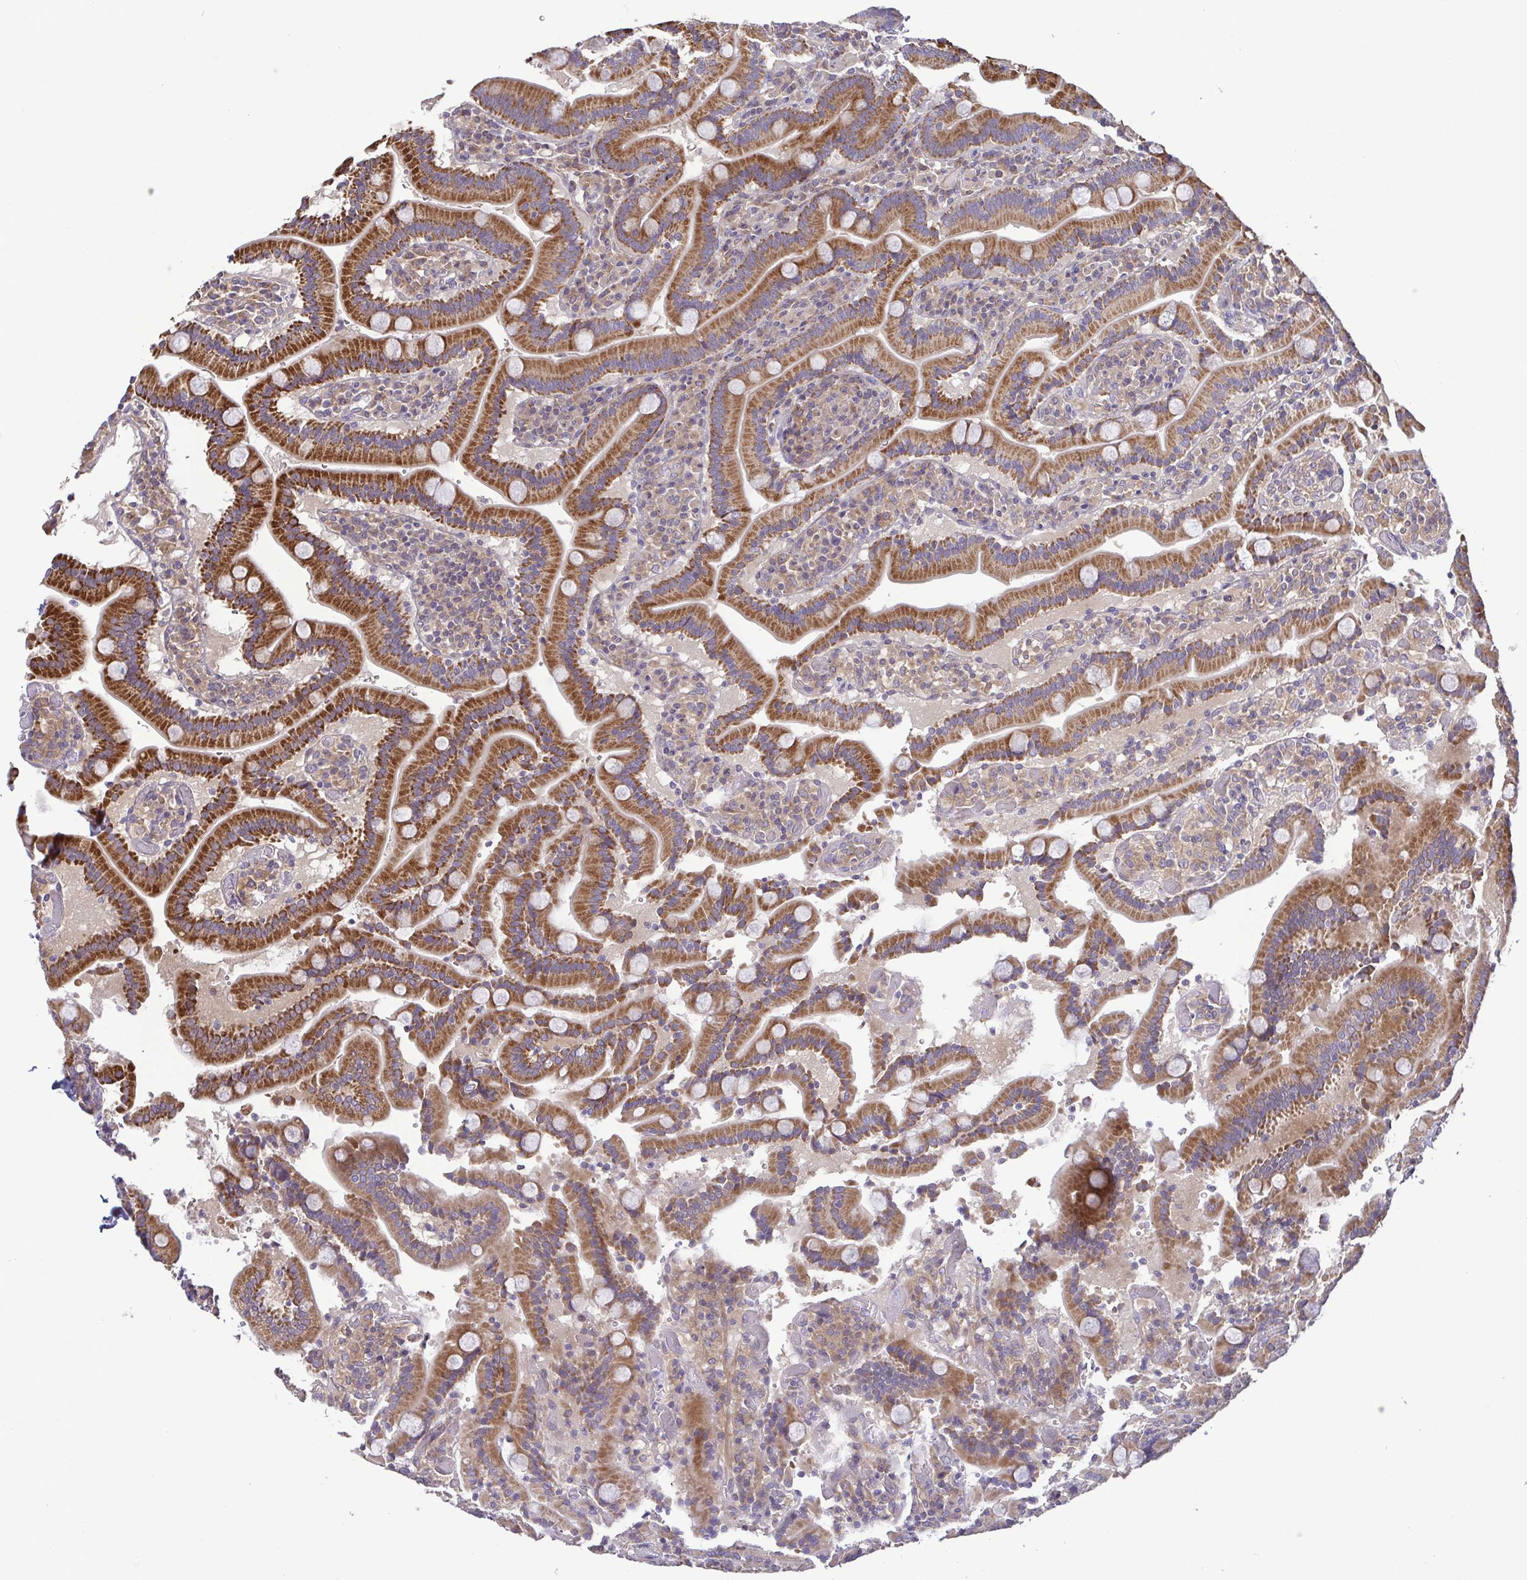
{"staining": {"intensity": "moderate", "quantity": ">75%", "location": "cytoplasmic/membranous"}, "tissue": "duodenum", "cell_type": "Glandular cells", "image_type": "normal", "snomed": [{"axis": "morphology", "description": "Normal tissue, NOS"}, {"axis": "topography", "description": "Duodenum"}], "caption": "Protein expression analysis of benign duodenum demonstrates moderate cytoplasmic/membranous expression in about >75% of glandular cells.", "gene": "LMF2", "patient": {"sex": "female", "age": 62}}